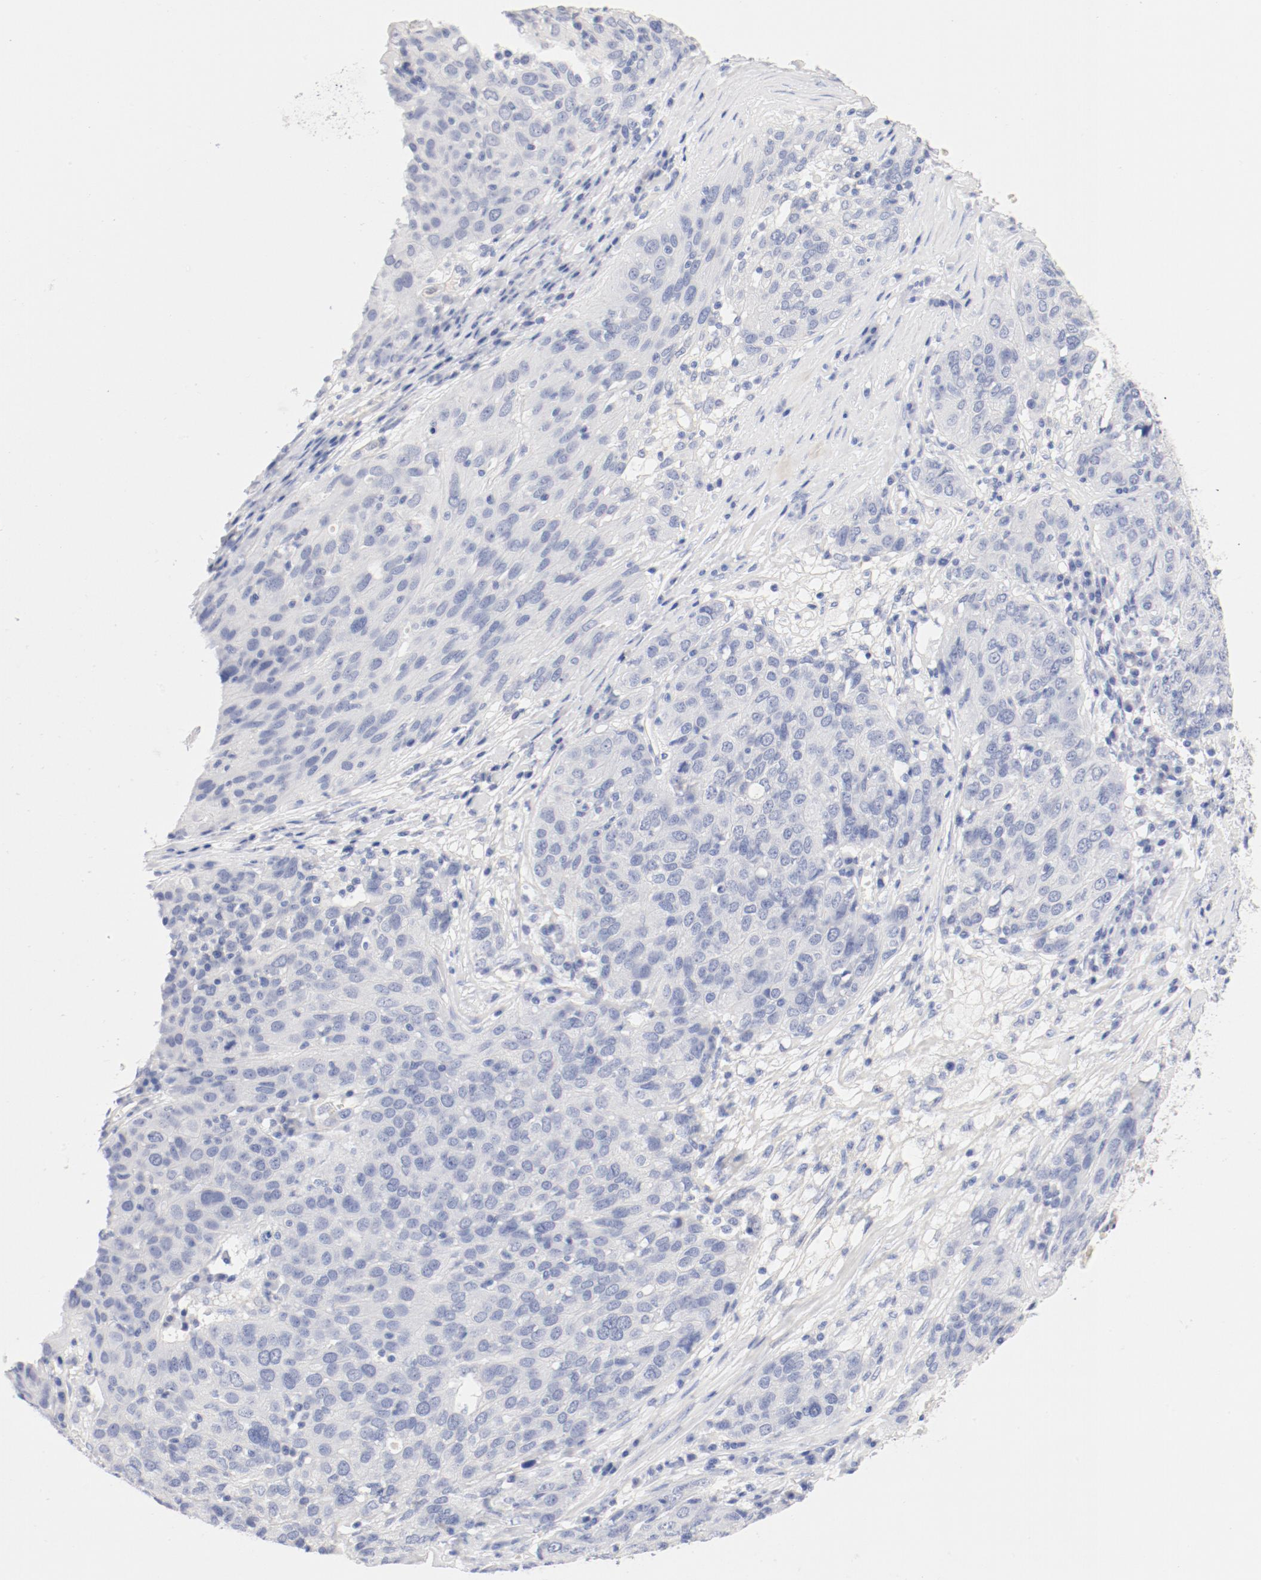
{"staining": {"intensity": "negative", "quantity": "none", "location": "none"}, "tissue": "ovarian cancer", "cell_type": "Tumor cells", "image_type": "cancer", "snomed": [{"axis": "morphology", "description": "Carcinoma, endometroid"}, {"axis": "topography", "description": "Ovary"}], "caption": "Immunohistochemistry (IHC) of ovarian endometroid carcinoma shows no staining in tumor cells.", "gene": "HOMER1", "patient": {"sex": "female", "age": 50}}